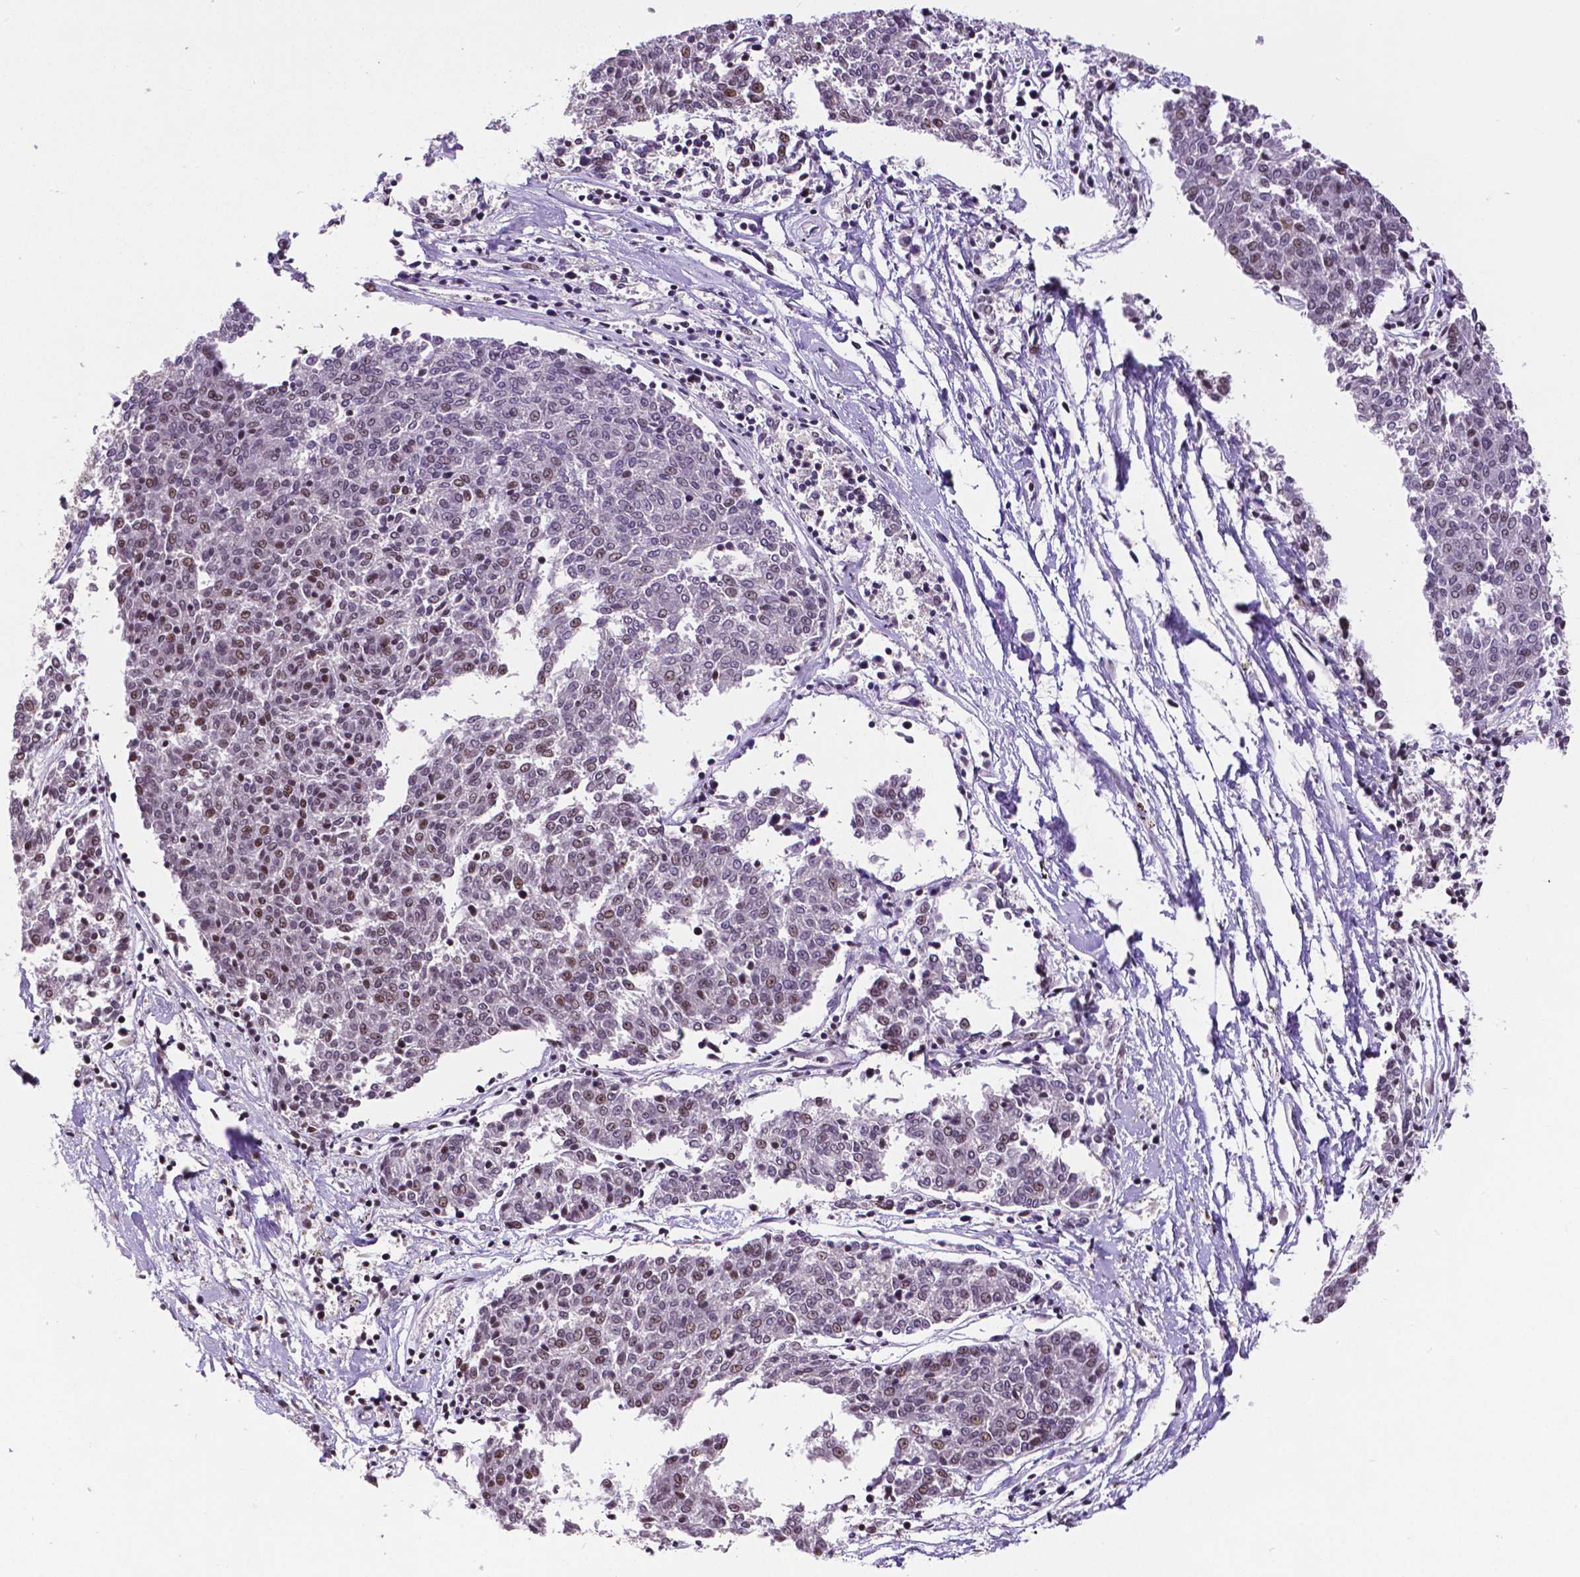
{"staining": {"intensity": "weak", "quantity": "25%-75%", "location": "nuclear"}, "tissue": "melanoma", "cell_type": "Tumor cells", "image_type": "cancer", "snomed": [{"axis": "morphology", "description": "Malignant melanoma, NOS"}, {"axis": "topography", "description": "Skin"}], "caption": "Protein expression analysis of human melanoma reveals weak nuclear positivity in approximately 25%-75% of tumor cells. The staining was performed using DAB (3,3'-diaminobenzidine) to visualize the protein expression in brown, while the nuclei were stained in blue with hematoxylin (Magnification: 20x).", "gene": "CTCF", "patient": {"sex": "female", "age": 72}}